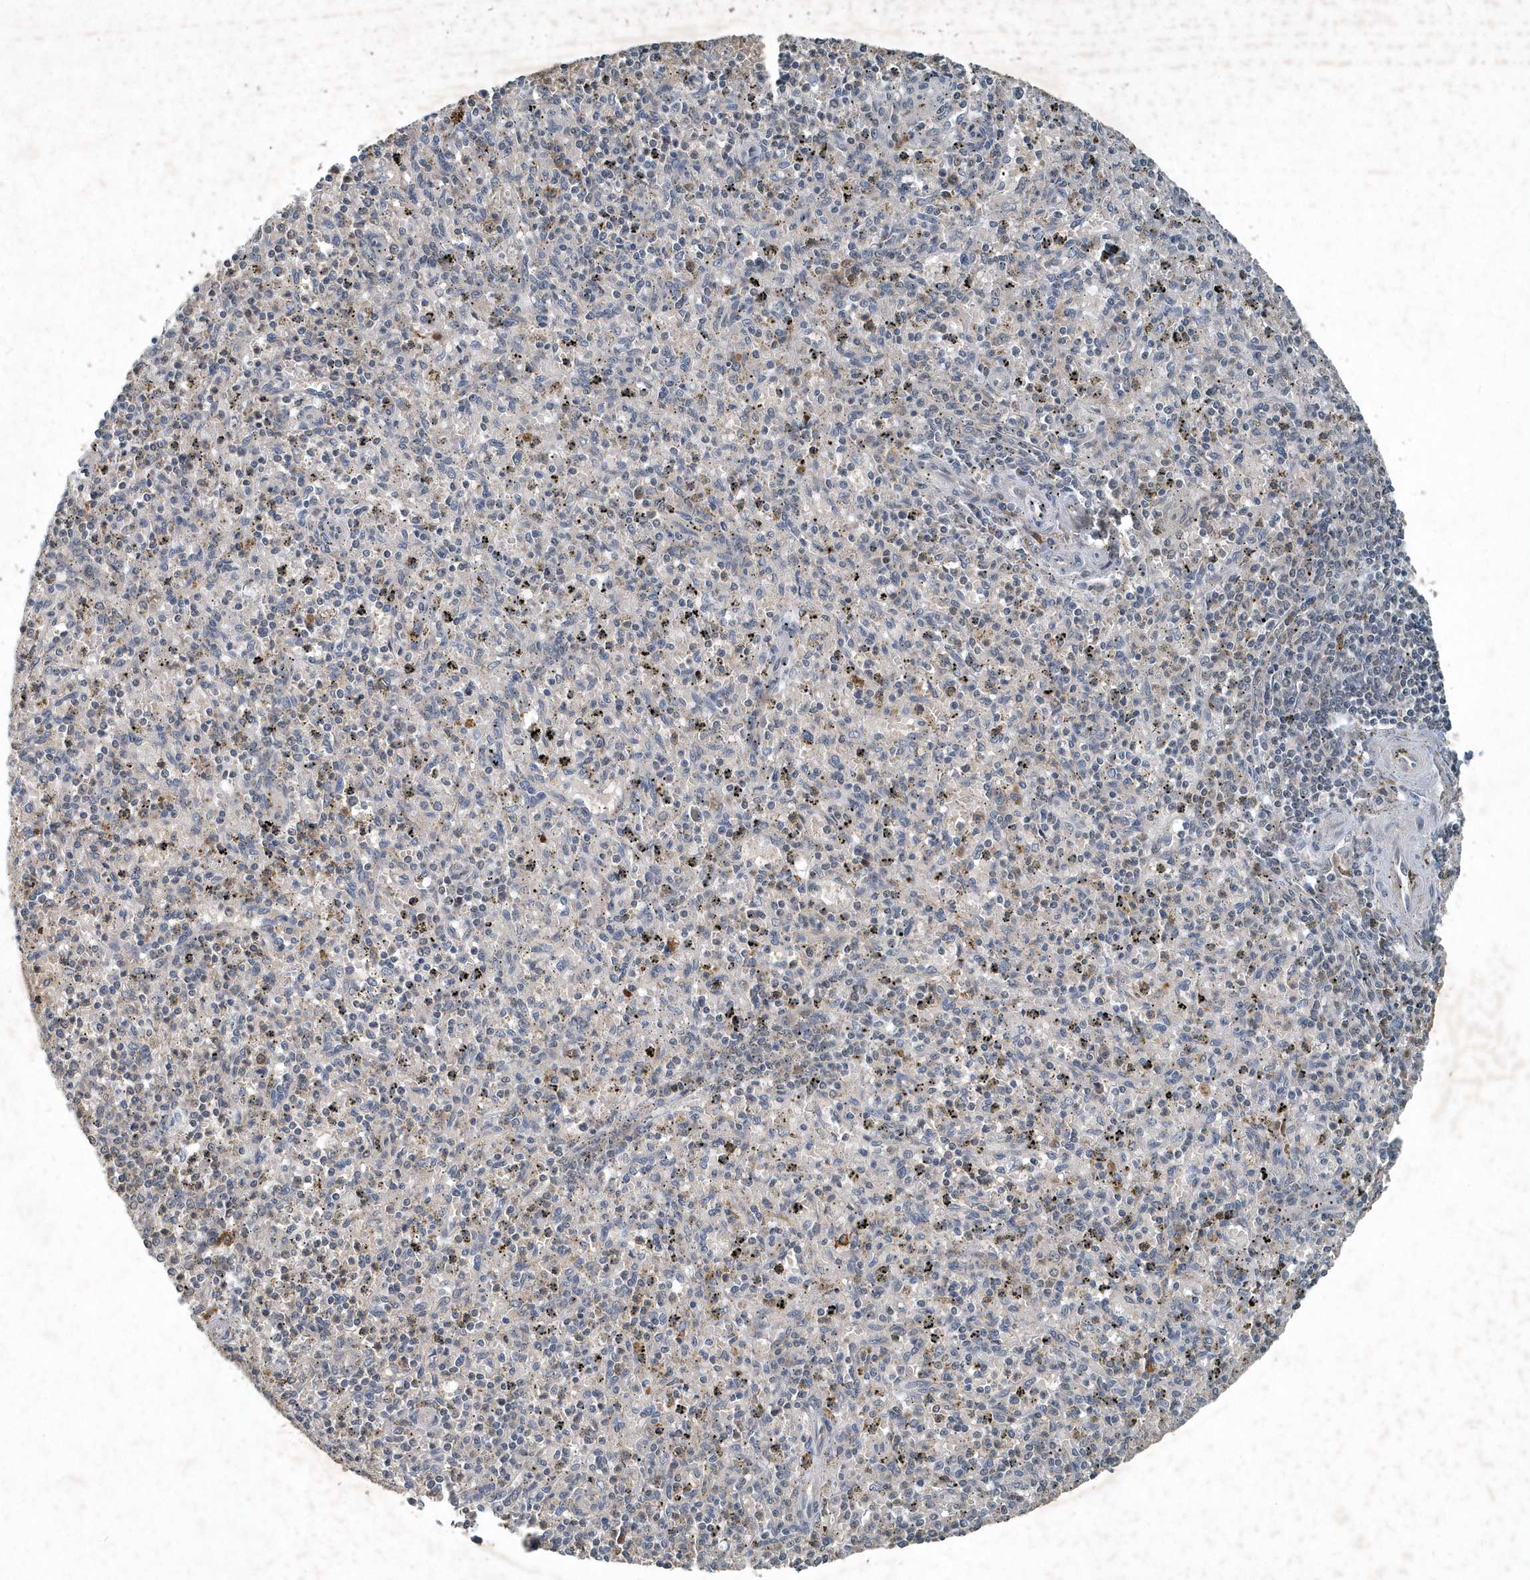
{"staining": {"intensity": "negative", "quantity": "none", "location": "none"}, "tissue": "spleen", "cell_type": "Cells in red pulp", "image_type": "normal", "snomed": [{"axis": "morphology", "description": "Normal tissue, NOS"}, {"axis": "topography", "description": "Spleen"}], "caption": "An IHC micrograph of benign spleen is shown. There is no staining in cells in red pulp of spleen. (DAB (3,3'-diaminobenzidine) immunohistochemistry visualized using brightfield microscopy, high magnification).", "gene": "SCFD2", "patient": {"sex": "male", "age": 72}}